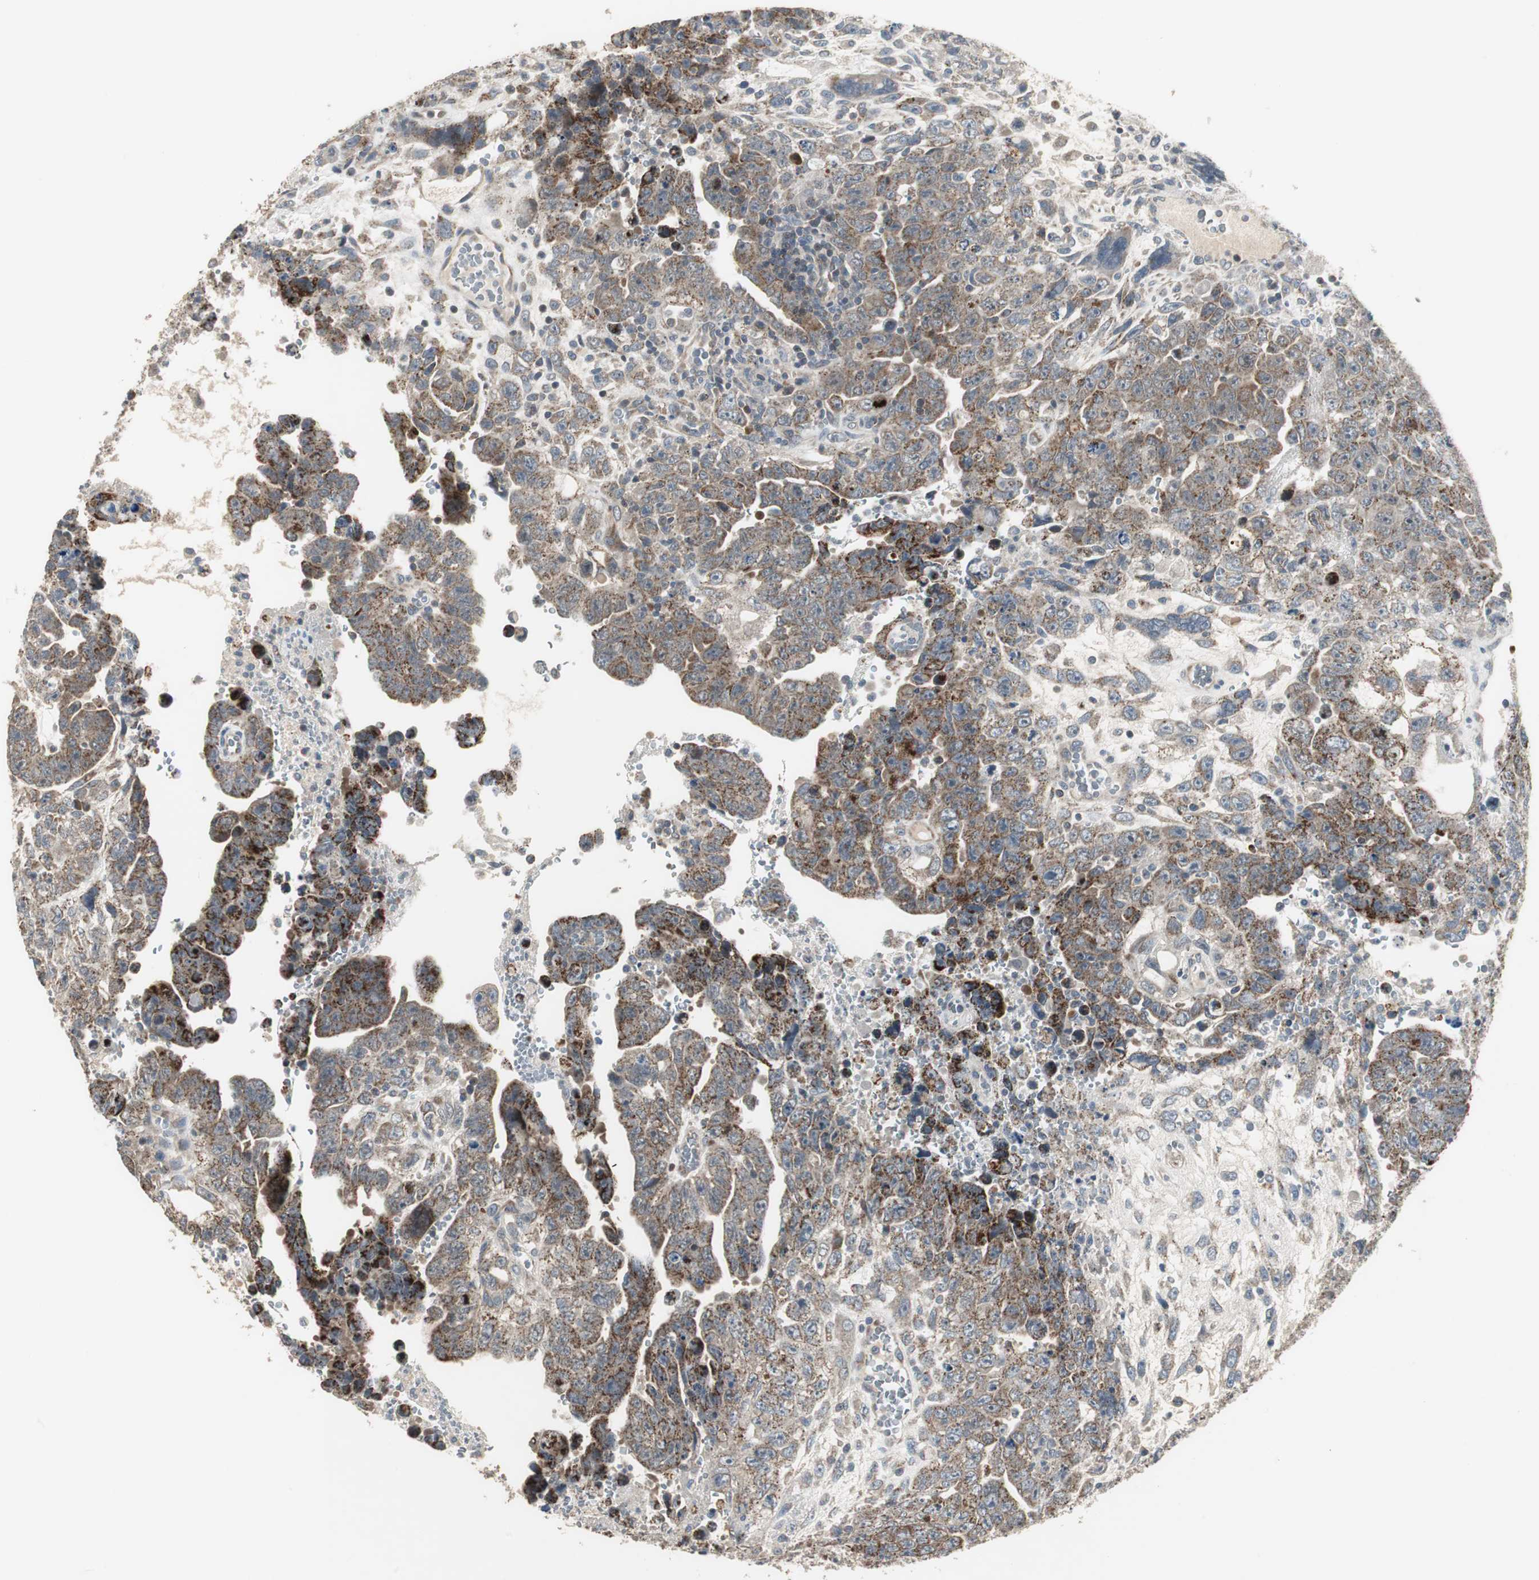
{"staining": {"intensity": "moderate", "quantity": ">75%", "location": "cytoplasmic/membranous"}, "tissue": "testis cancer", "cell_type": "Tumor cells", "image_type": "cancer", "snomed": [{"axis": "morphology", "description": "Carcinoma, Embryonal, NOS"}, {"axis": "topography", "description": "Testis"}], "caption": "Brown immunohistochemical staining in human embryonal carcinoma (testis) reveals moderate cytoplasmic/membranous expression in approximately >75% of tumor cells.", "gene": "MYT1", "patient": {"sex": "male", "age": 28}}